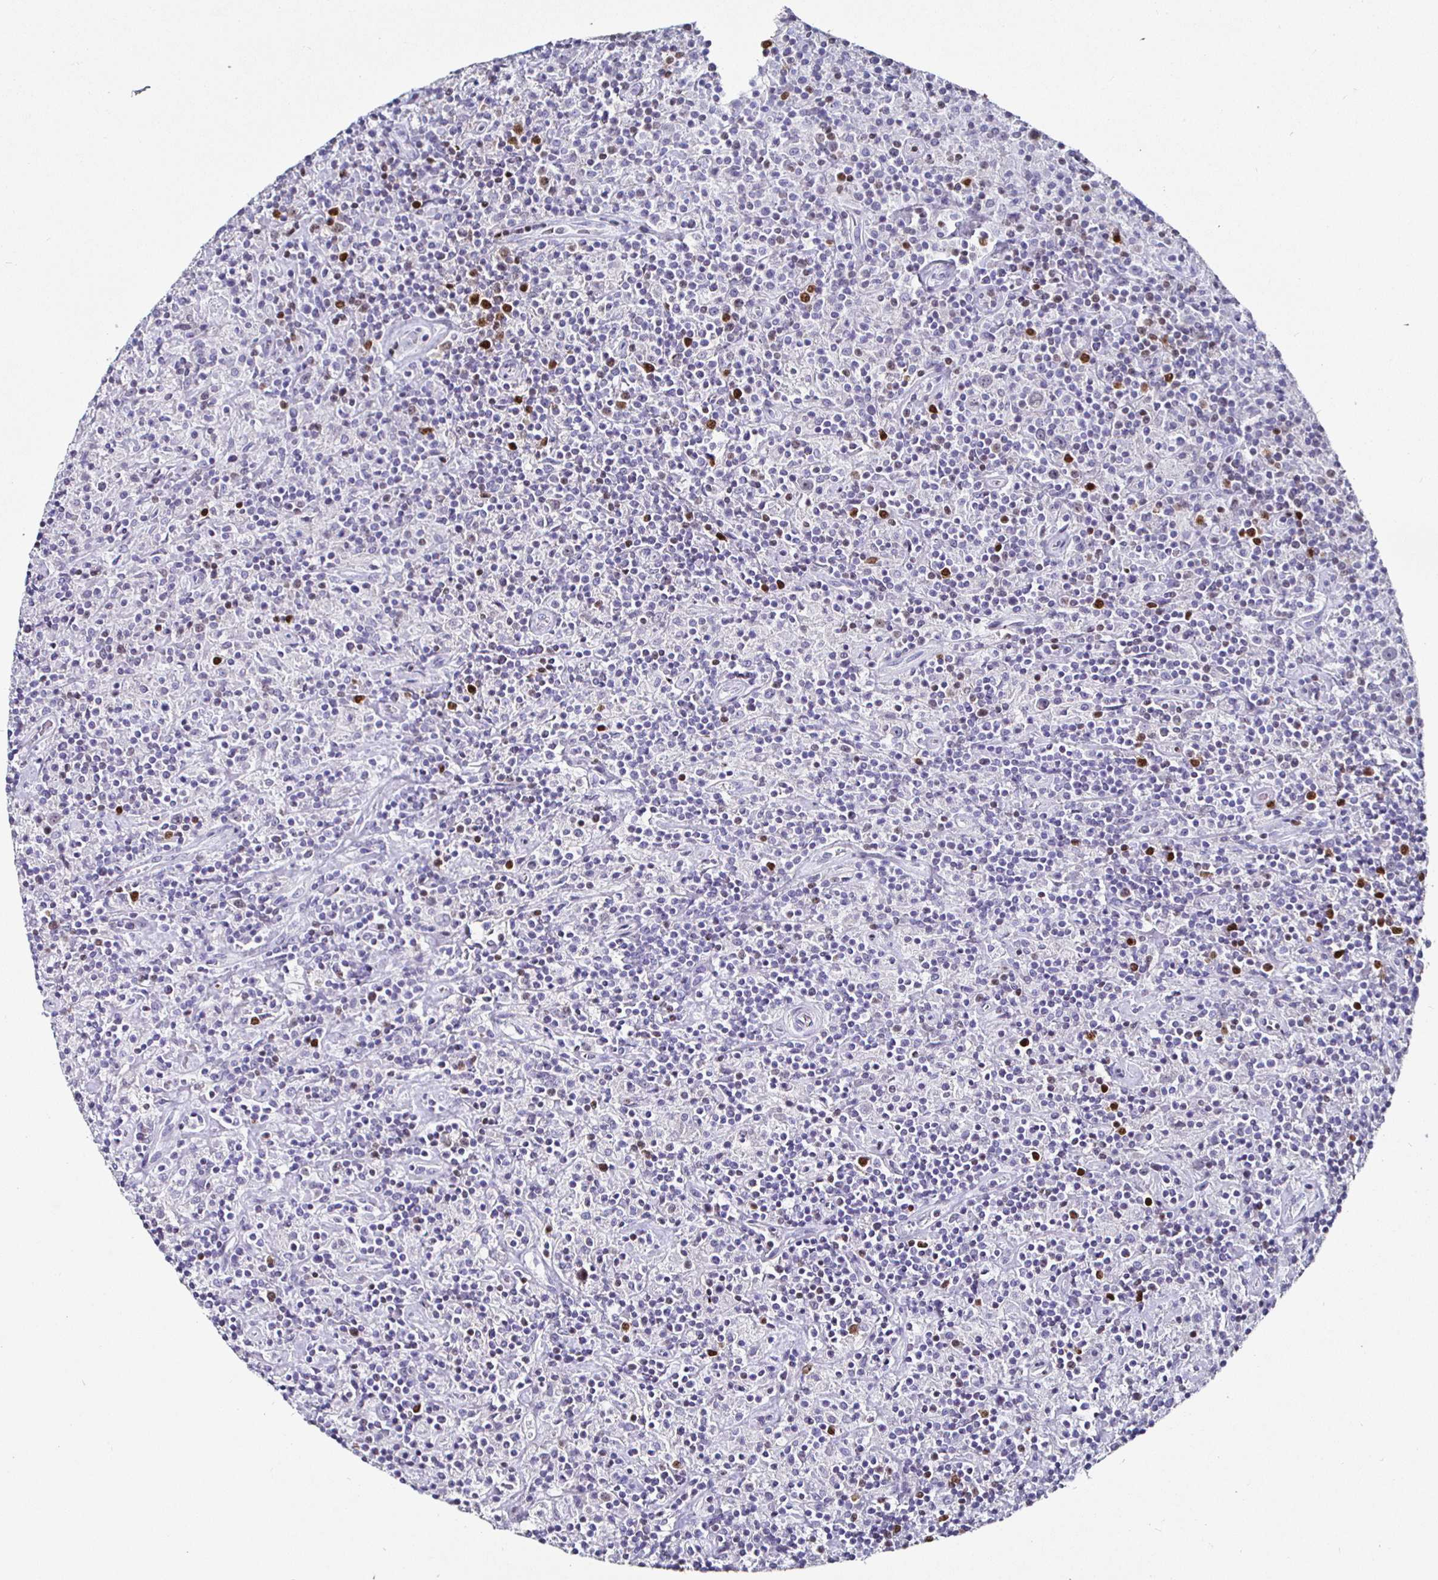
{"staining": {"intensity": "negative", "quantity": "none", "location": "none"}, "tissue": "lymphoma", "cell_type": "Tumor cells", "image_type": "cancer", "snomed": [{"axis": "morphology", "description": "Hodgkin's disease, NOS"}, {"axis": "topography", "description": "Lymph node"}], "caption": "High power microscopy micrograph of an immunohistochemistry (IHC) micrograph of Hodgkin's disease, revealing no significant staining in tumor cells. (Brightfield microscopy of DAB immunohistochemistry at high magnification).", "gene": "RUNX2", "patient": {"sex": "male", "age": 70}}